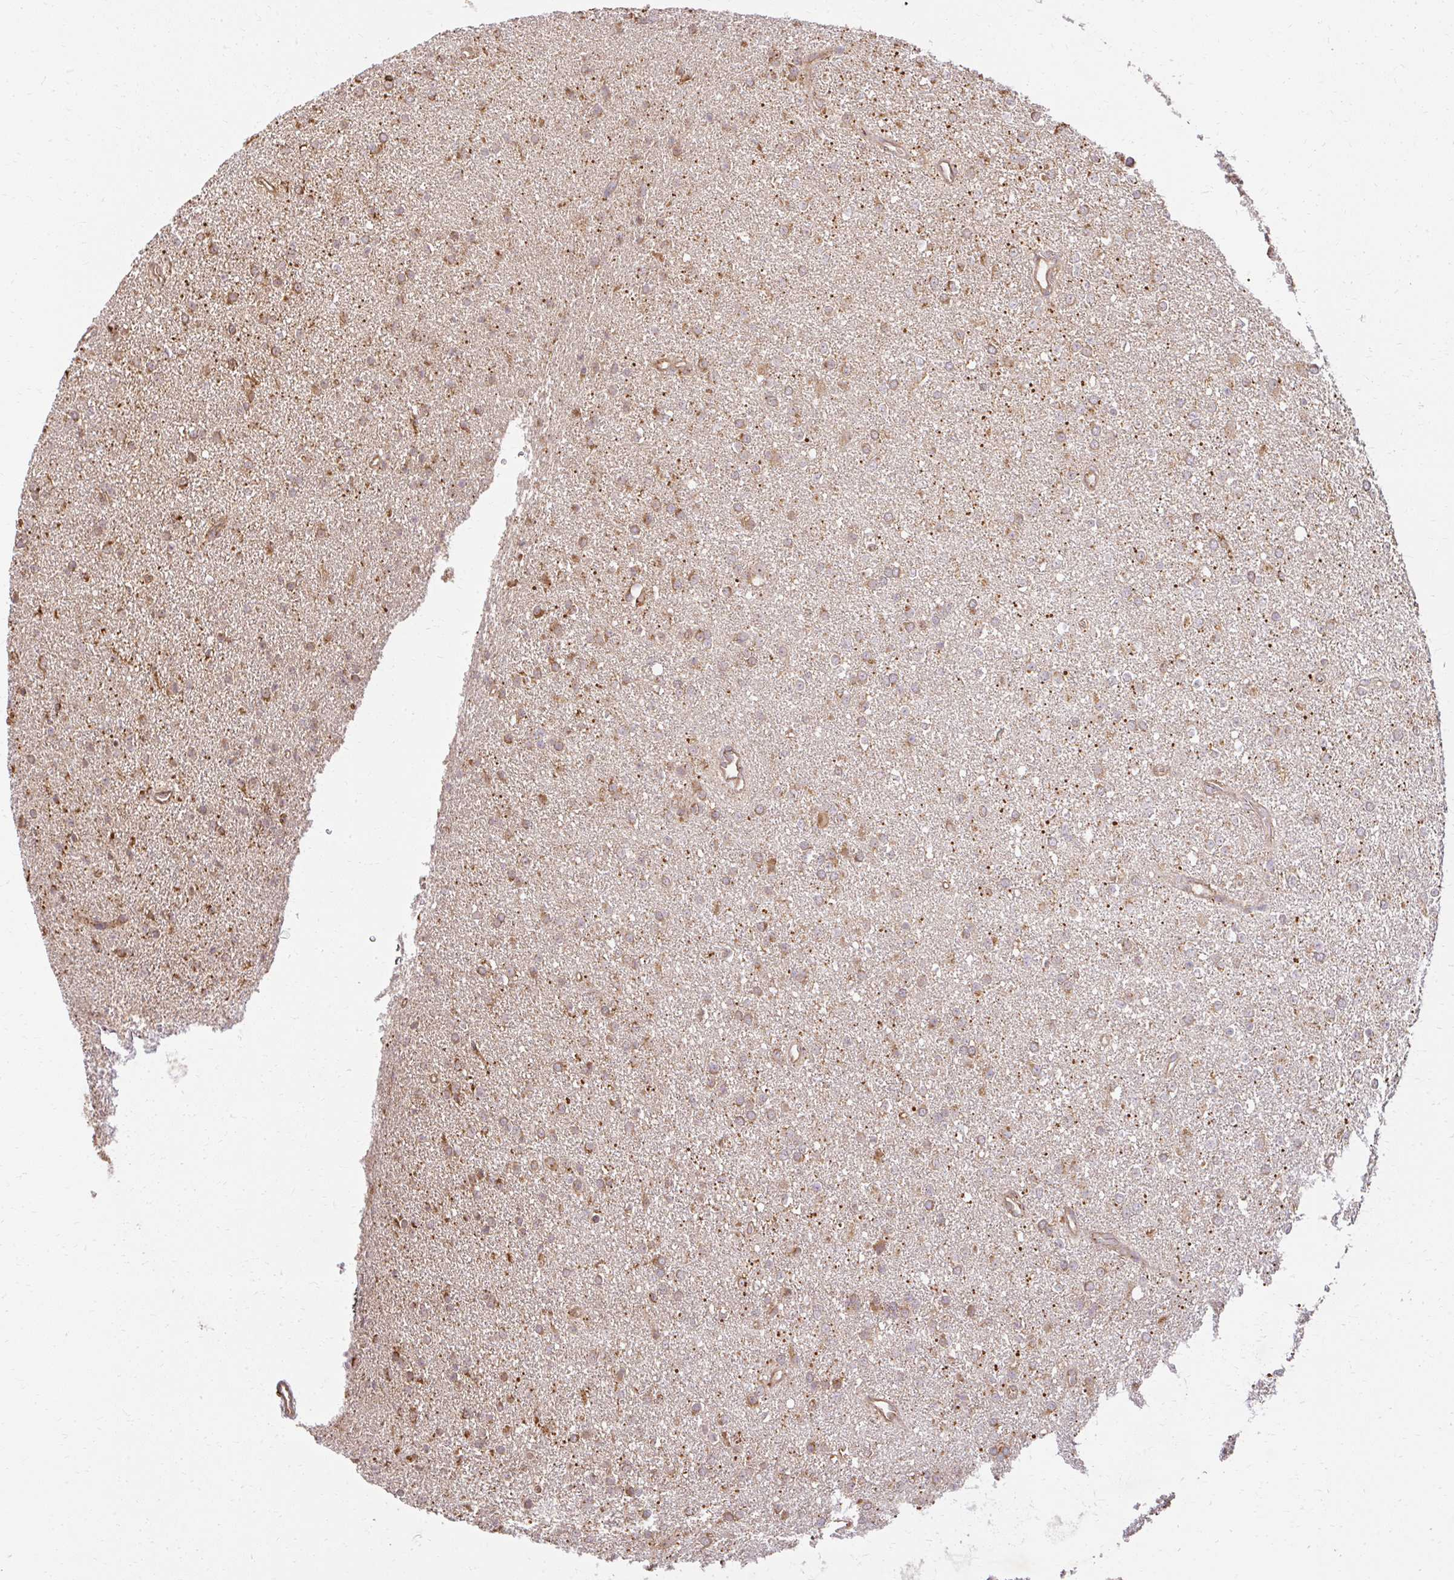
{"staining": {"intensity": "moderate", "quantity": ">75%", "location": "cytoplasmic/membranous"}, "tissue": "glioma", "cell_type": "Tumor cells", "image_type": "cancer", "snomed": [{"axis": "morphology", "description": "Glioma, malignant, Low grade"}, {"axis": "topography", "description": "Brain"}], "caption": "Glioma stained for a protein (brown) demonstrates moderate cytoplasmic/membranous positive expression in about >75% of tumor cells.", "gene": "GNS", "patient": {"sex": "female", "age": 34}}